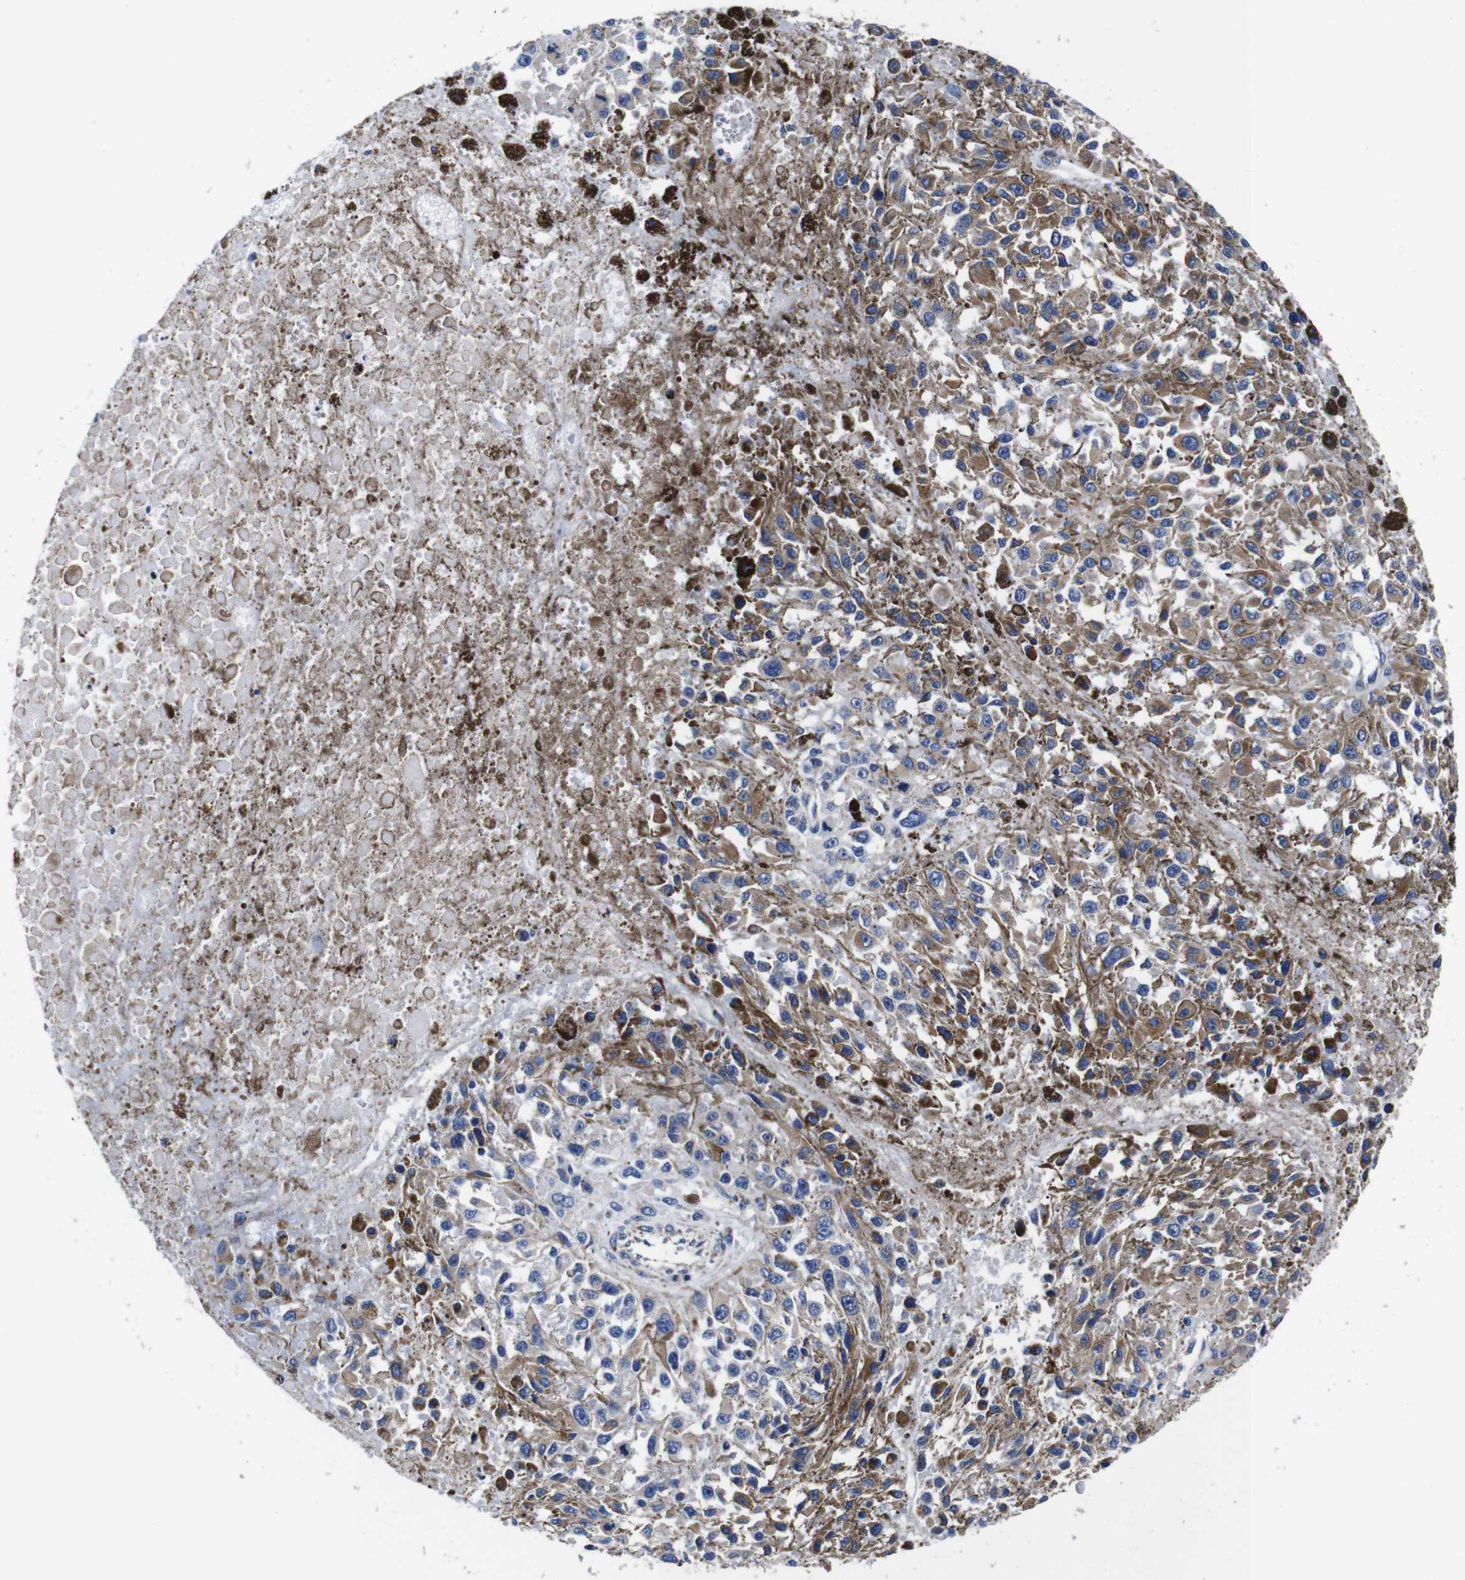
{"staining": {"intensity": "moderate", "quantity": ">75%", "location": "cytoplasmic/membranous"}, "tissue": "melanoma", "cell_type": "Tumor cells", "image_type": "cancer", "snomed": [{"axis": "morphology", "description": "Malignant melanoma, Metastatic site"}, {"axis": "topography", "description": "Lymph node"}], "caption": "A high-resolution photomicrograph shows immunohistochemistry (IHC) staining of malignant melanoma (metastatic site), which displays moderate cytoplasmic/membranous positivity in about >75% of tumor cells.", "gene": "FKBP9", "patient": {"sex": "male", "age": 59}}